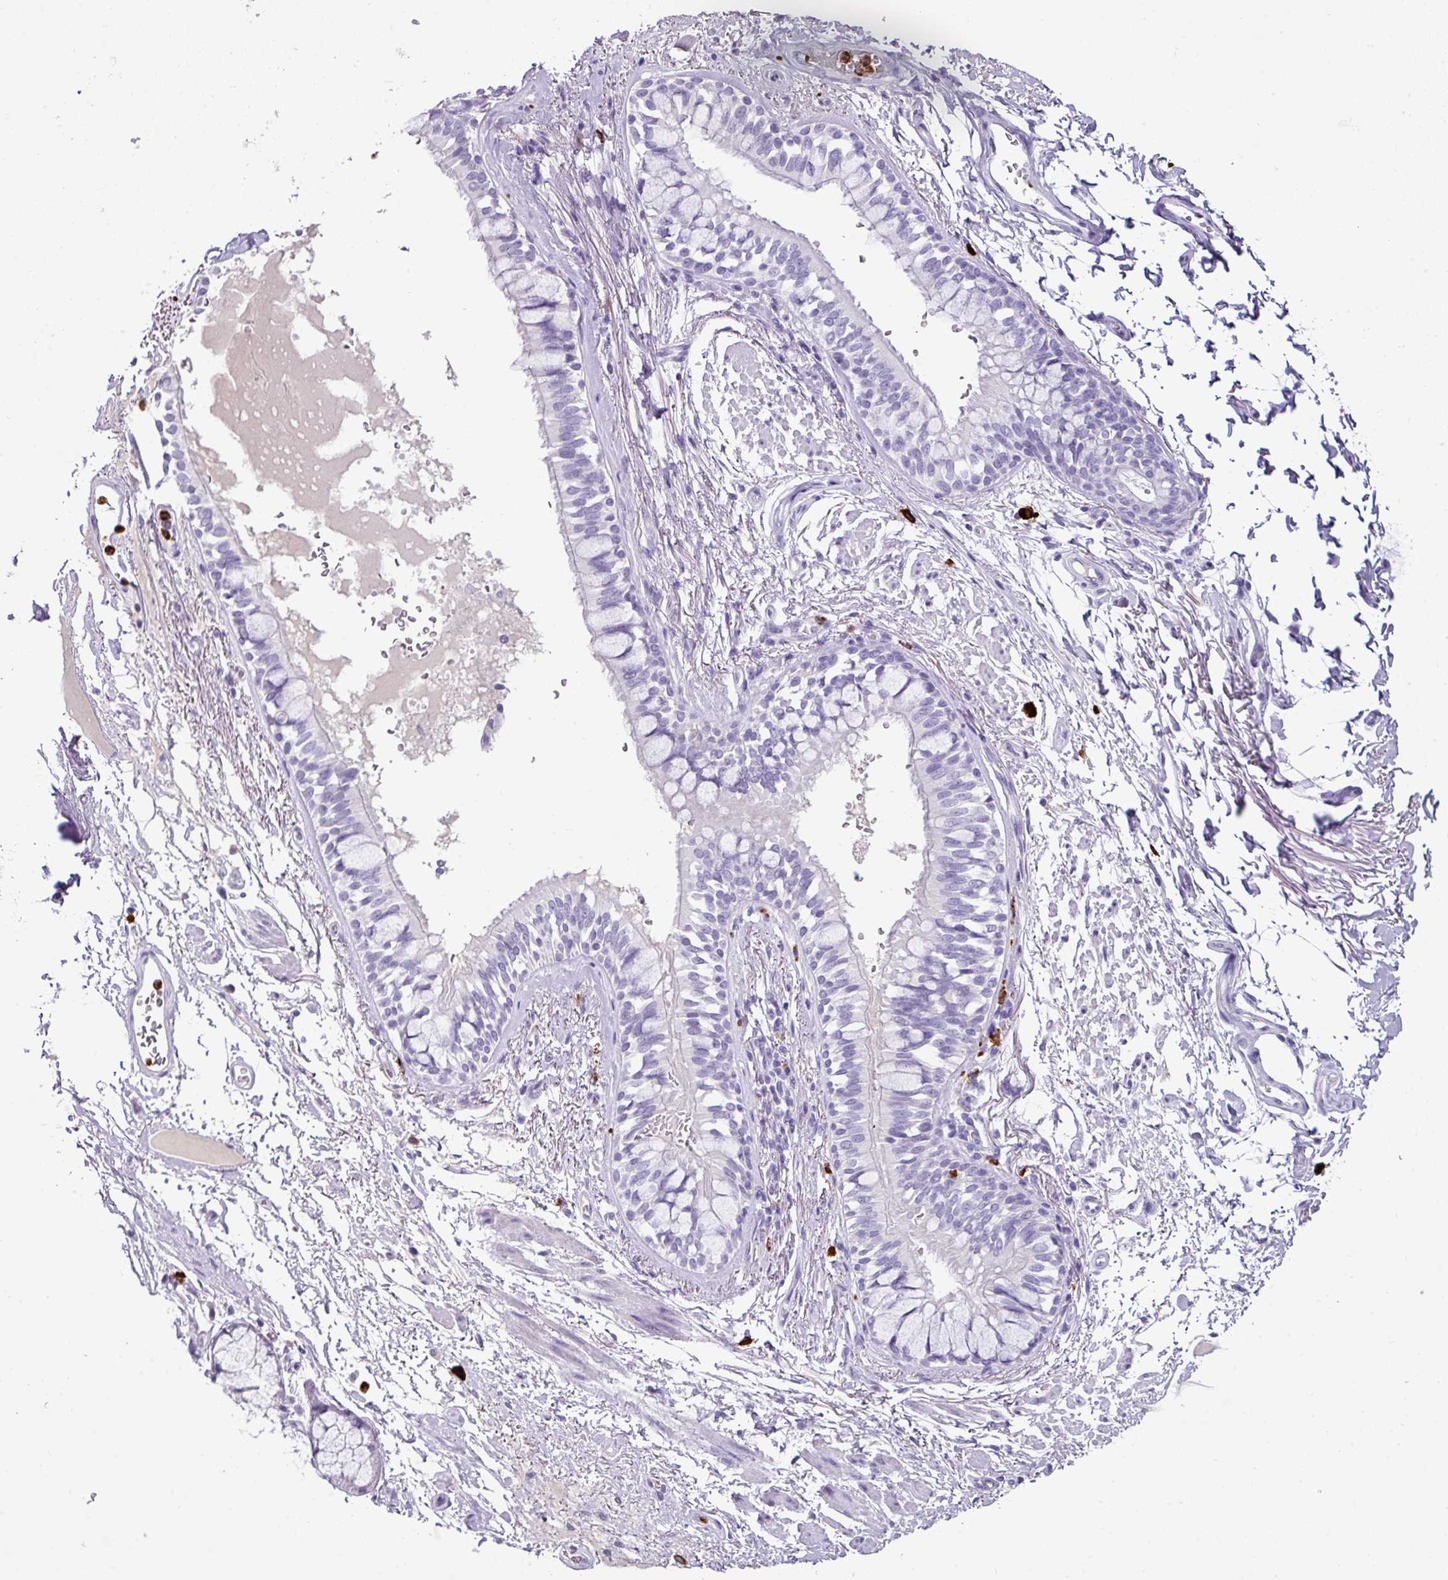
{"staining": {"intensity": "negative", "quantity": "none", "location": "none"}, "tissue": "bronchus", "cell_type": "Respiratory epithelial cells", "image_type": "normal", "snomed": [{"axis": "morphology", "description": "Normal tissue, NOS"}, {"axis": "topography", "description": "Bronchus"}], "caption": "Immunohistochemistry (IHC) image of benign human bronchus stained for a protein (brown), which exhibits no positivity in respiratory epithelial cells.", "gene": "CTSG", "patient": {"sex": "male", "age": 70}}